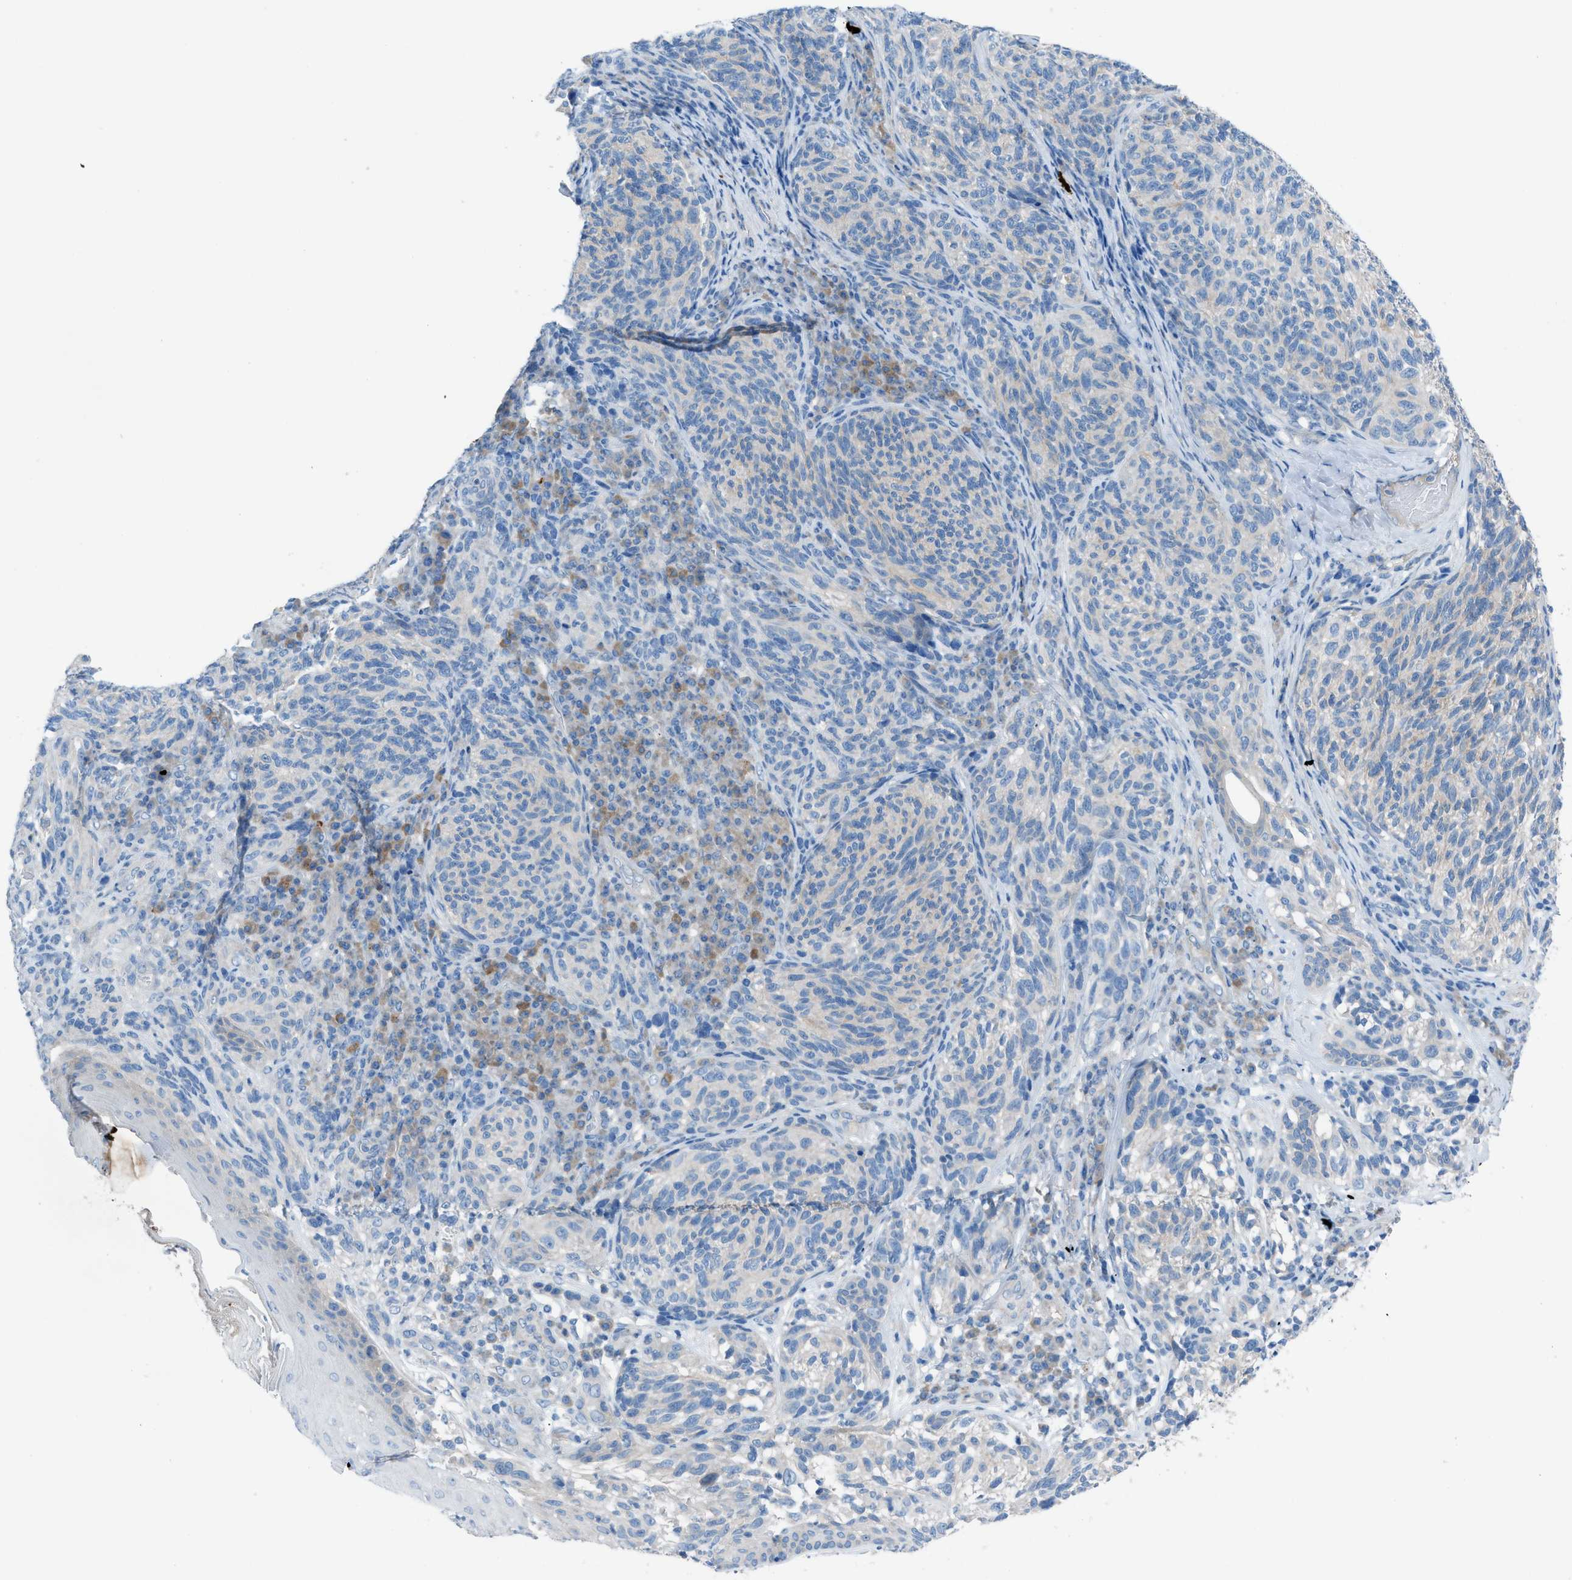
{"staining": {"intensity": "weak", "quantity": "<25%", "location": "cytoplasmic/membranous"}, "tissue": "melanoma", "cell_type": "Tumor cells", "image_type": "cancer", "snomed": [{"axis": "morphology", "description": "Malignant melanoma, NOS"}, {"axis": "topography", "description": "Skin"}], "caption": "Histopathology image shows no significant protein staining in tumor cells of melanoma.", "gene": "C5AR2", "patient": {"sex": "female", "age": 73}}